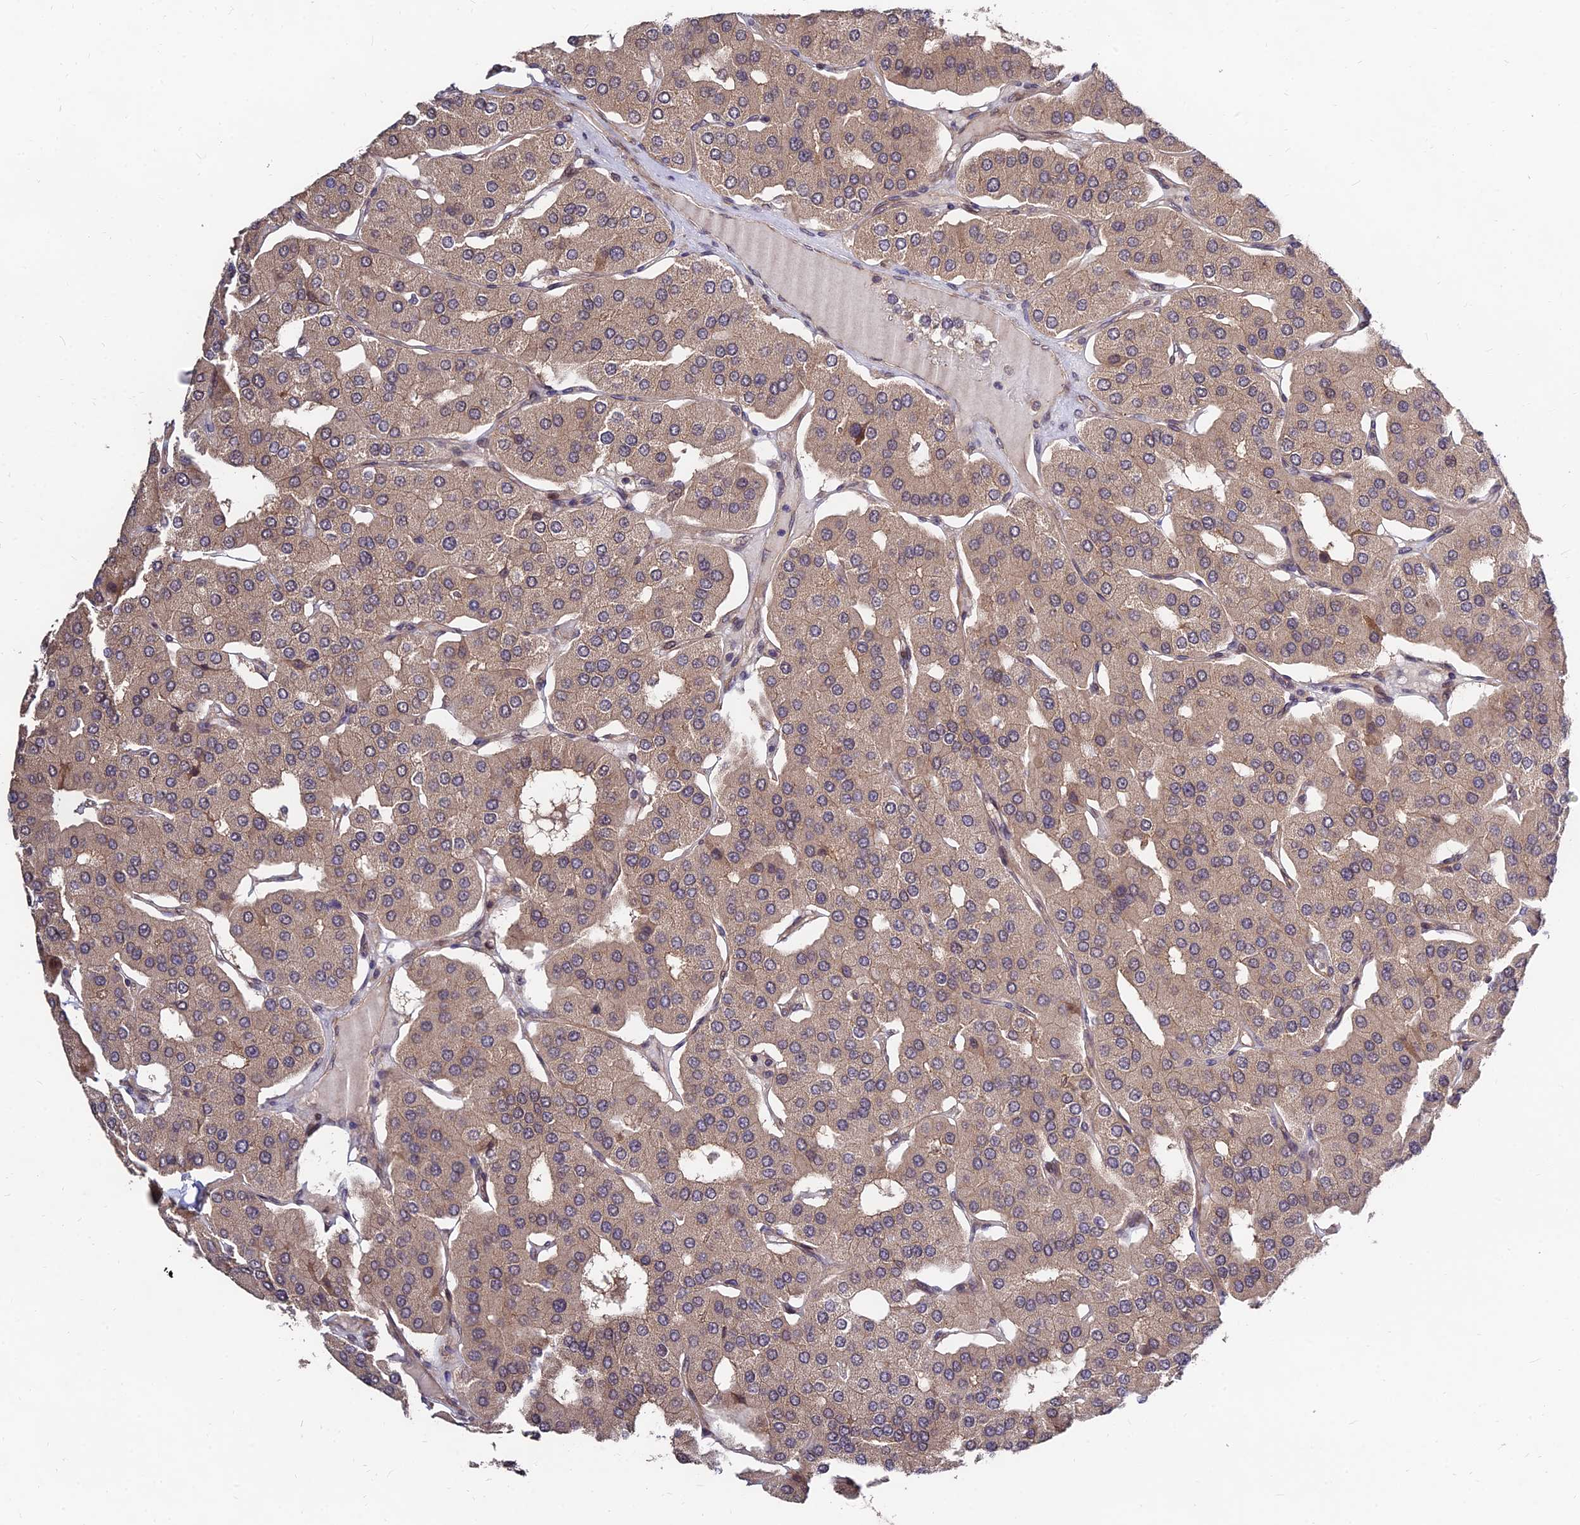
{"staining": {"intensity": "weak", "quantity": "<25%", "location": "cytoplasmic/membranous"}, "tissue": "parathyroid gland", "cell_type": "Glandular cells", "image_type": "normal", "snomed": [{"axis": "morphology", "description": "Normal tissue, NOS"}, {"axis": "morphology", "description": "Adenoma, NOS"}, {"axis": "topography", "description": "Parathyroid gland"}], "caption": "A high-resolution histopathology image shows immunohistochemistry (IHC) staining of normal parathyroid gland, which exhibits no significant expression in glandular cells. (DAB (3,3'-diaminobenzidine) immunohistochemistry (IHC), high magnification).", "gene": "MKKS", "patient": {"sex": "female", "age": 86}}